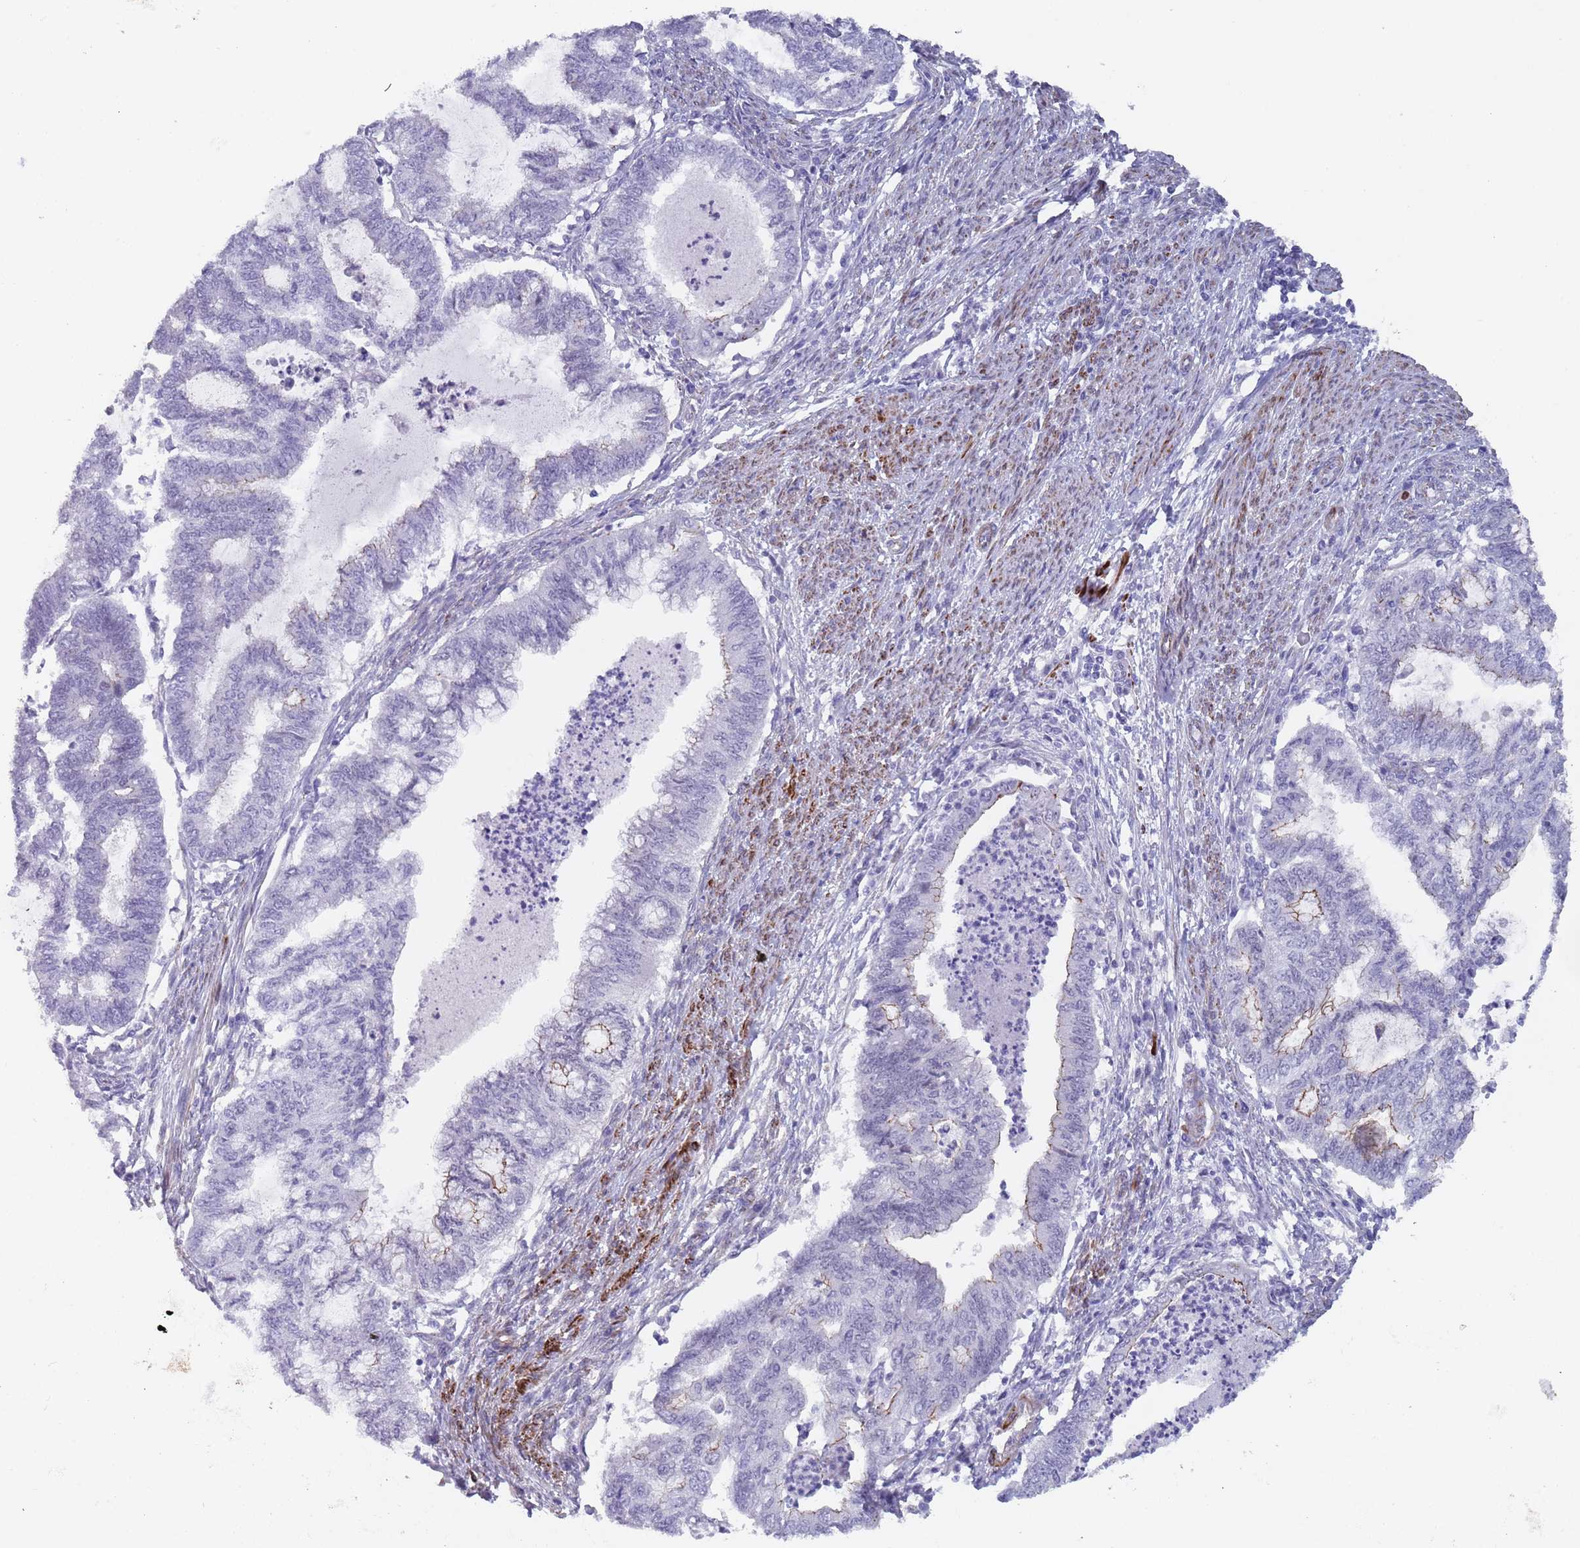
{"staining": {"intensity": "negative", "quantity": "none", "location": "none"}, "tissue": "endometrial cancer", "cell_type": "Tumor cells", "image_type": "cancer", "snomed": [{"axis": "morphology", "description": "Adenocarcinoma, NOS"}, {"axis": "topography", "description": "Endometrium"}], "caption": "DAB (3,3'-diaminobenzidine) immunohistochemical staining of adenocarcinoma (endometrial) displays no significant positivity in tumor cells.", "gene": "OR5A2", "patient": {"sex": "female", "age": 79}}